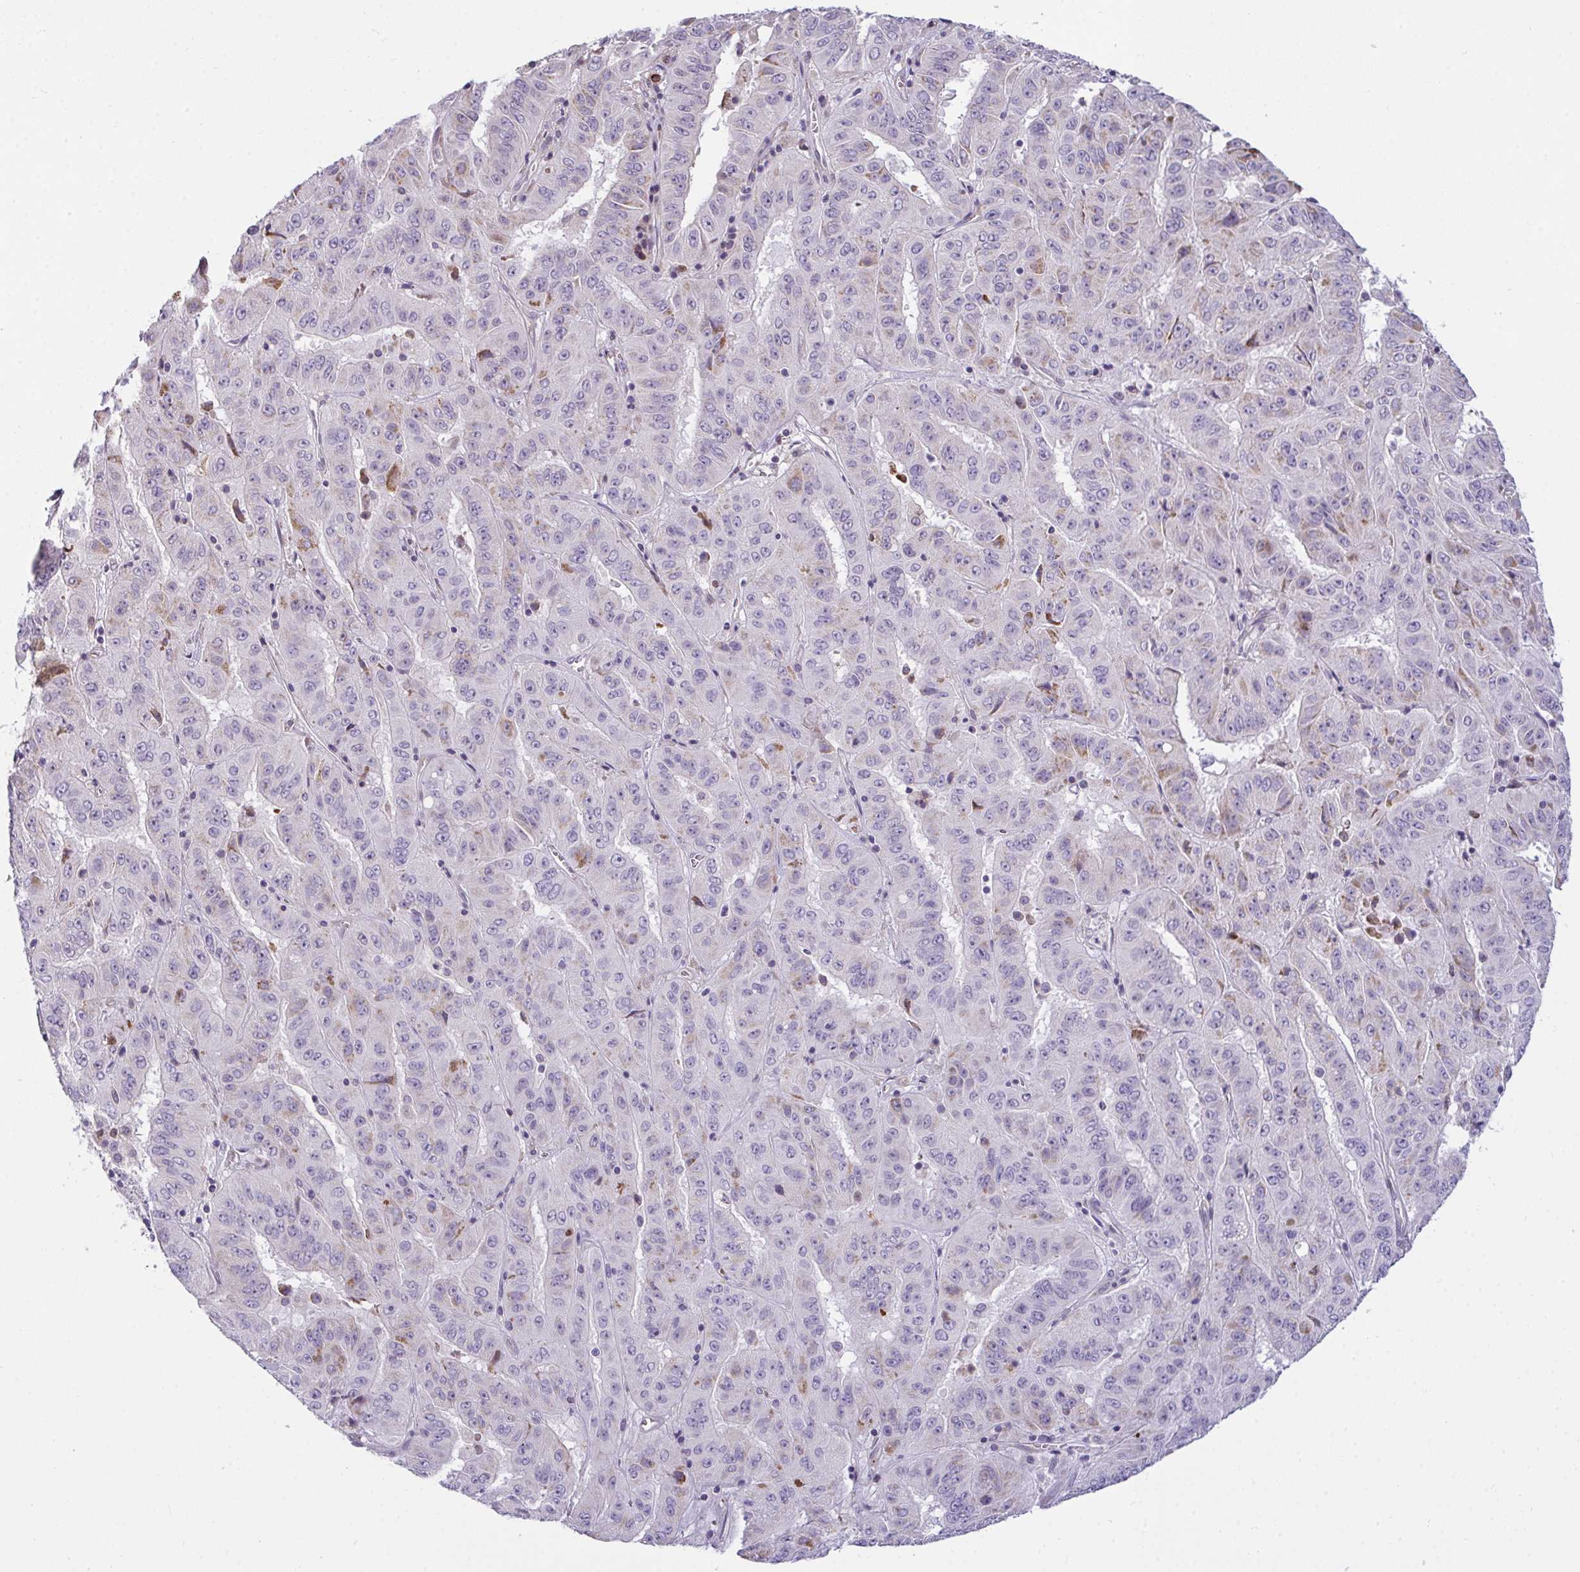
{"staining": {"intensity": "weak", "quantity": "<25%", "location": "cytoplasmic/membranous"}, "tissue": "pancreatic cancer", "cell_type": "Tumor cells", "image_type": "cancer", "snomed": [{"axis": "morphology", "description": "Adenocarcinoma, NOS"}, {"axis": "topography", "description": "Pancreas"}], "caption": "Immunohistochemistry (IHC) photomicrograph of neoplastic tissue: human pancreatic adenocarcinoma stained with DAB (3,3'-diaminobenzidine) demonstrates no significant protein expression in tumor cells.", "gene": "SEMA6B", "patient": {"sex": "male", "age": 63}}